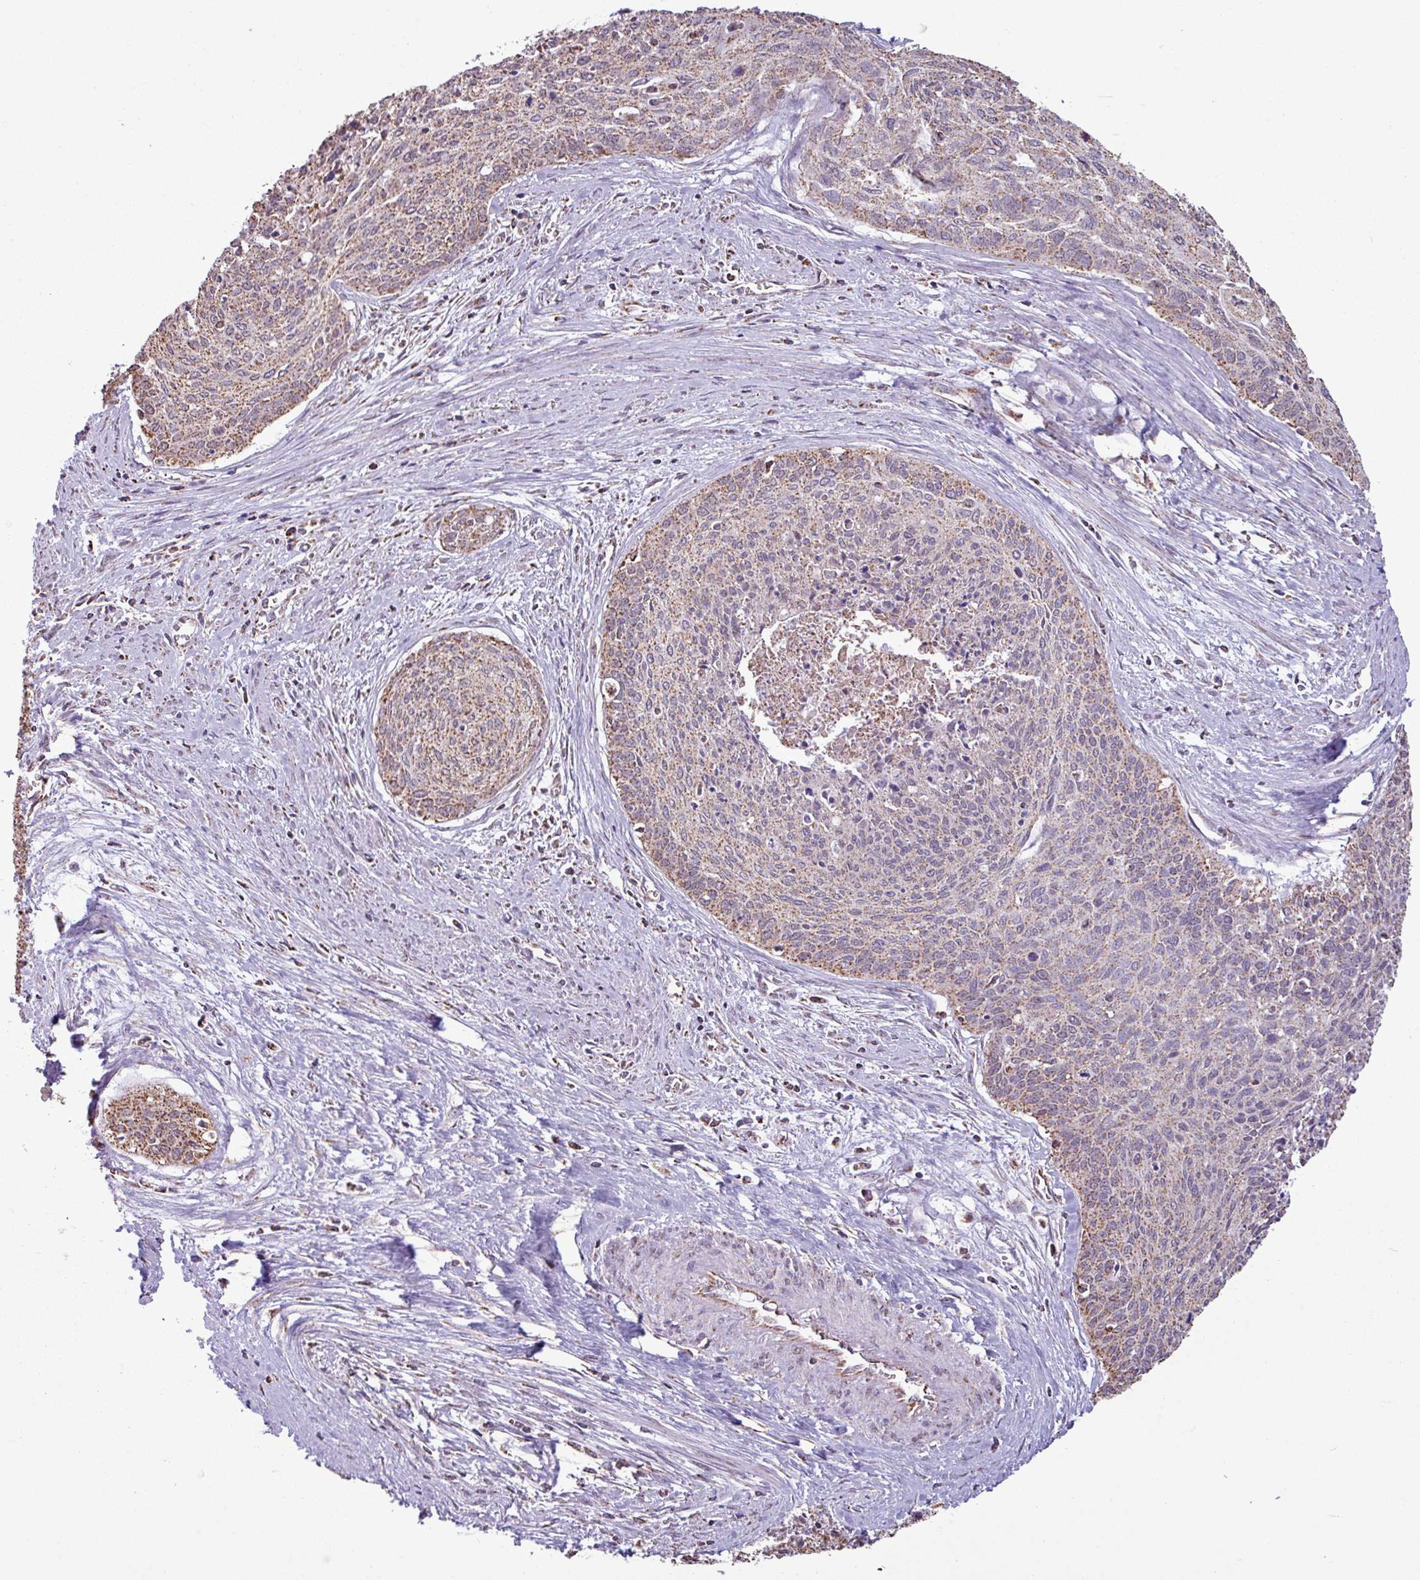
{"staining": {"intensity": "moderate", "quantity": ">75%", "location": "cytoplasmic/membranous"}, "tissue": "cervical cancer", "cell_type": "Tumor cells", "image_type": "cancer", "snomed": [{"axis": "morphology", "description": "Squamous cell carcinoma, NOS"}, {"axis": "topography", "description": "Cervix"}], "caption": "An image showing moderate cytoplasmic/membranous expression in about >75% of tumor cells in cervical squamous cell carcinoma, as visualized by brown immunohistochemical staining.", "gene": "ALG8", "patient": {"sex": "female", "age": 55}}